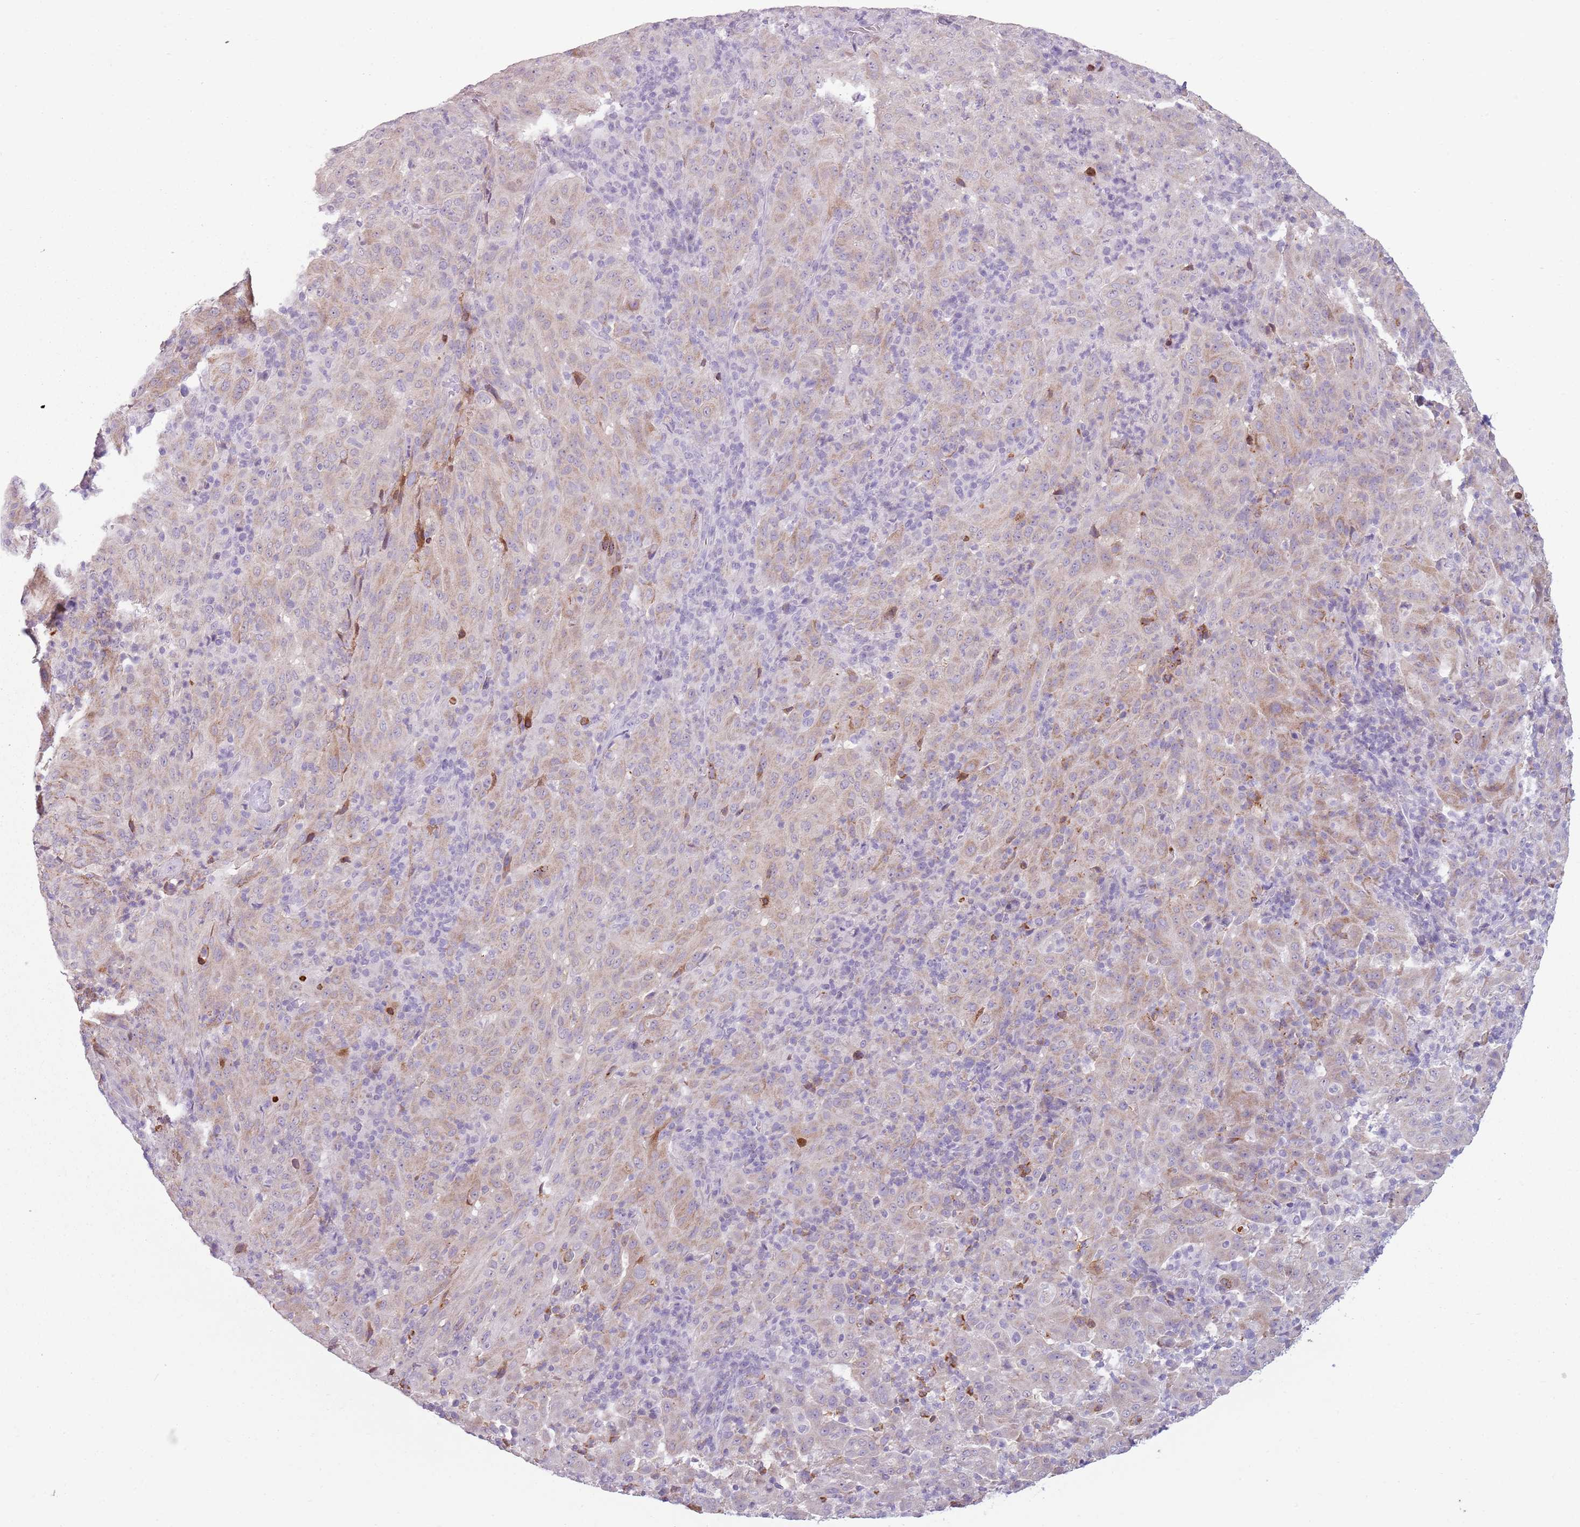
{"staining": {"intensity": "moderate", "quantity": "25%-75%", "location": "cytoplasmic/membranous"}, "tissue": "pancreatic cancer", "cell_type": "Tumor cells", "image_type": "cancer", "snomed": [{"axis": "morphology", "description": "Adenocarcinoma, NOS"}, {"axis": "topography", "description": "Pancreas"}], "caption": "A micrograph of pancreatic cancer (adenocarcinoma) stained for a protein demonstrates moderate cytoplasmic/membranous brown staining in tumor cells.", "gene": "MEGF8", "patient": {"sex": "male", "age": 63}}